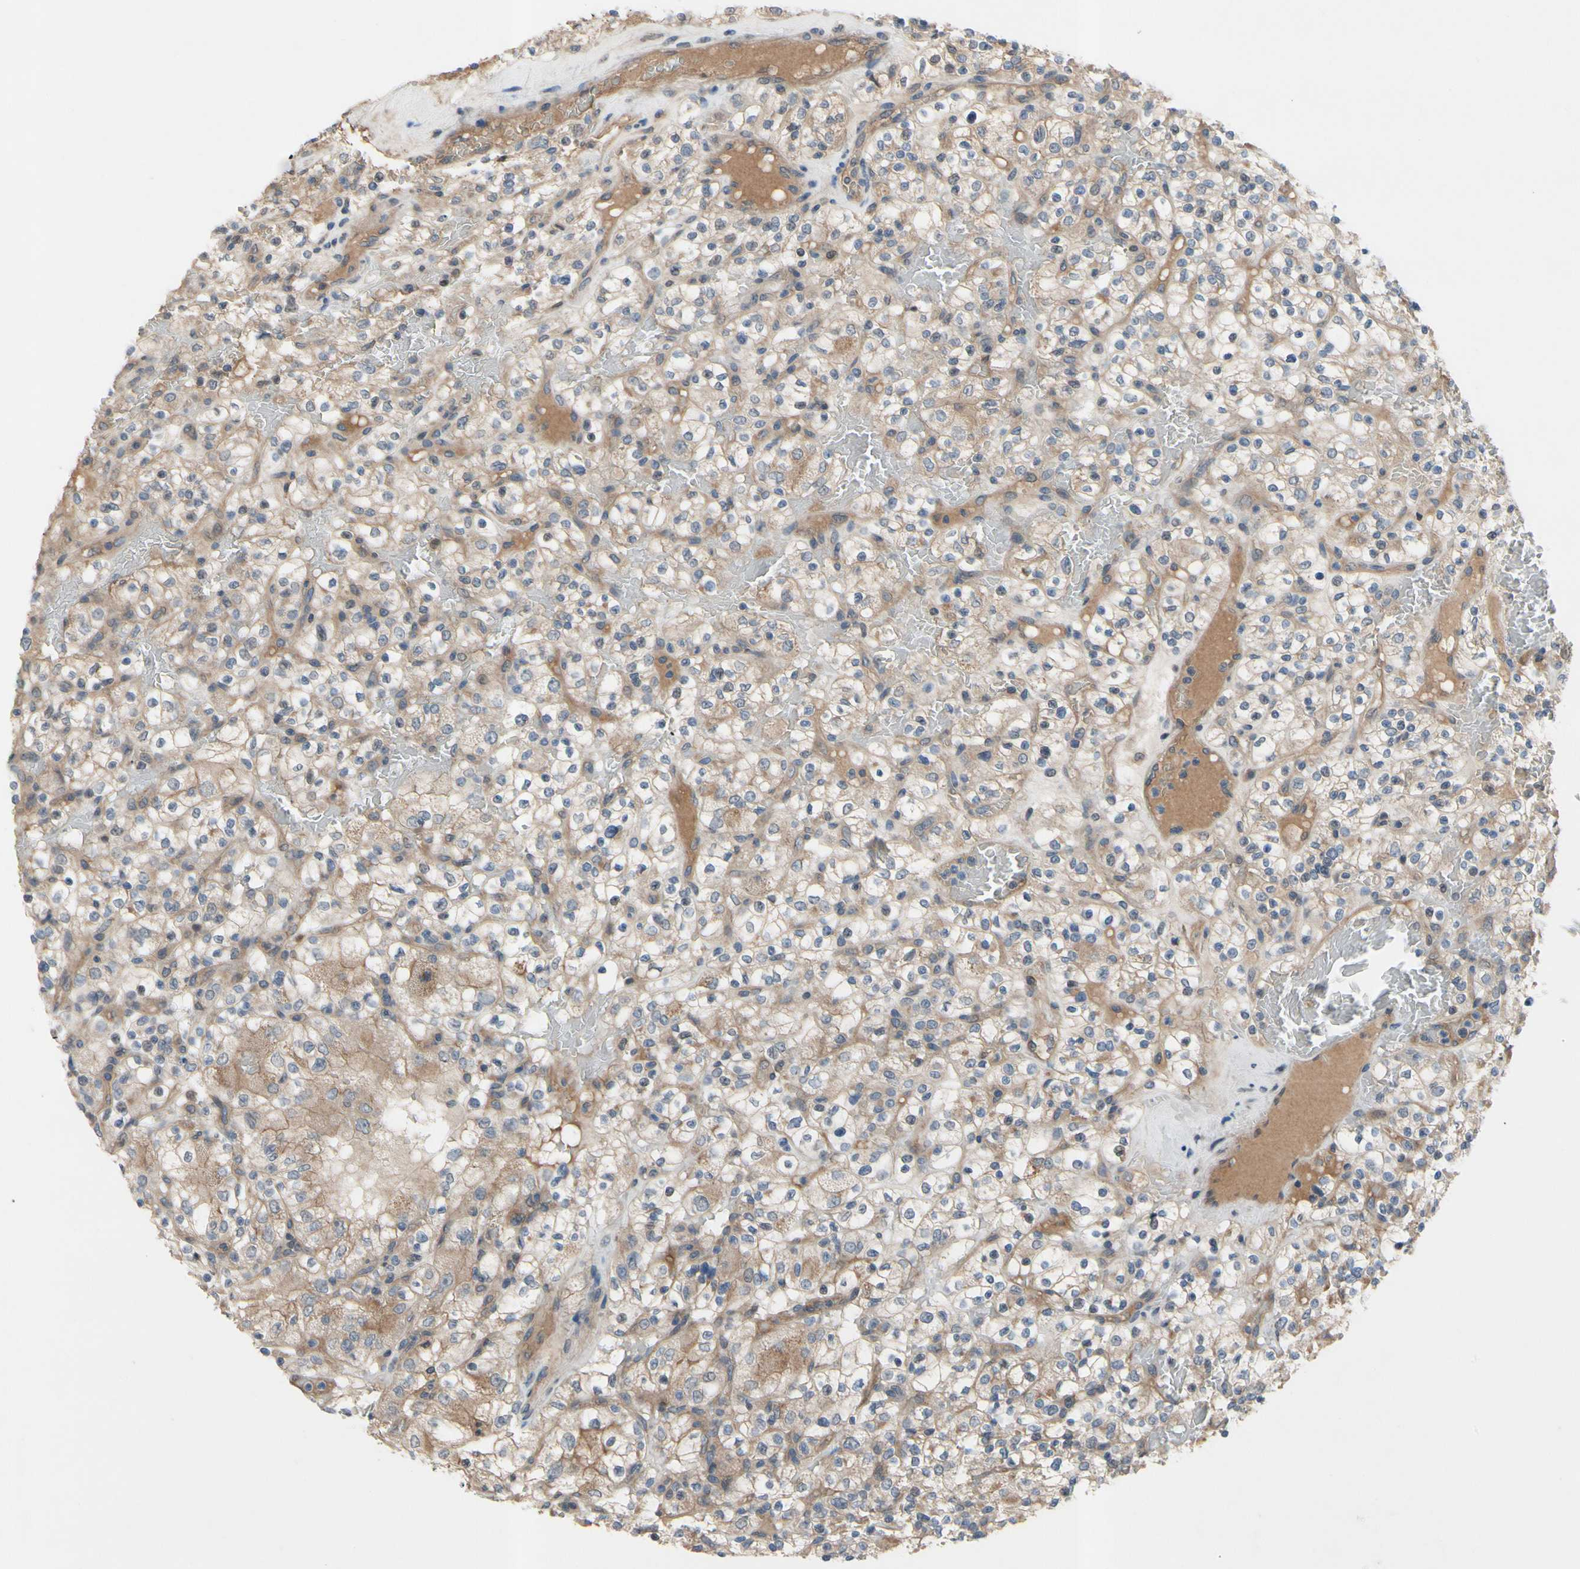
{"staining": {"intensity": "weak", "quantity": "25%-75%", "location": "cytoplasmic/membranous"}, "tissue": "renal cancer", "cell_type": "Tumor cells", "image_type": "cancer", "snomed": [{"axis": "morphology", "description": "Normal tissue, NOS"}, {"axis": "morphology", "description": "Adenocarcinoma, NOS"}, {"axis": "topography", "description": "Kidney"}], "caption": "DAB immunohistochemical staining of human renal adenocarcinoma reveals weak cytoplasmic/membranous protein expression in about 25%-75% of tumor cells. (DAB IHC with brightfield microscopy, high magnification).", "gene": "ICAM5", "patient": {"sex": "female", "age": 72}}